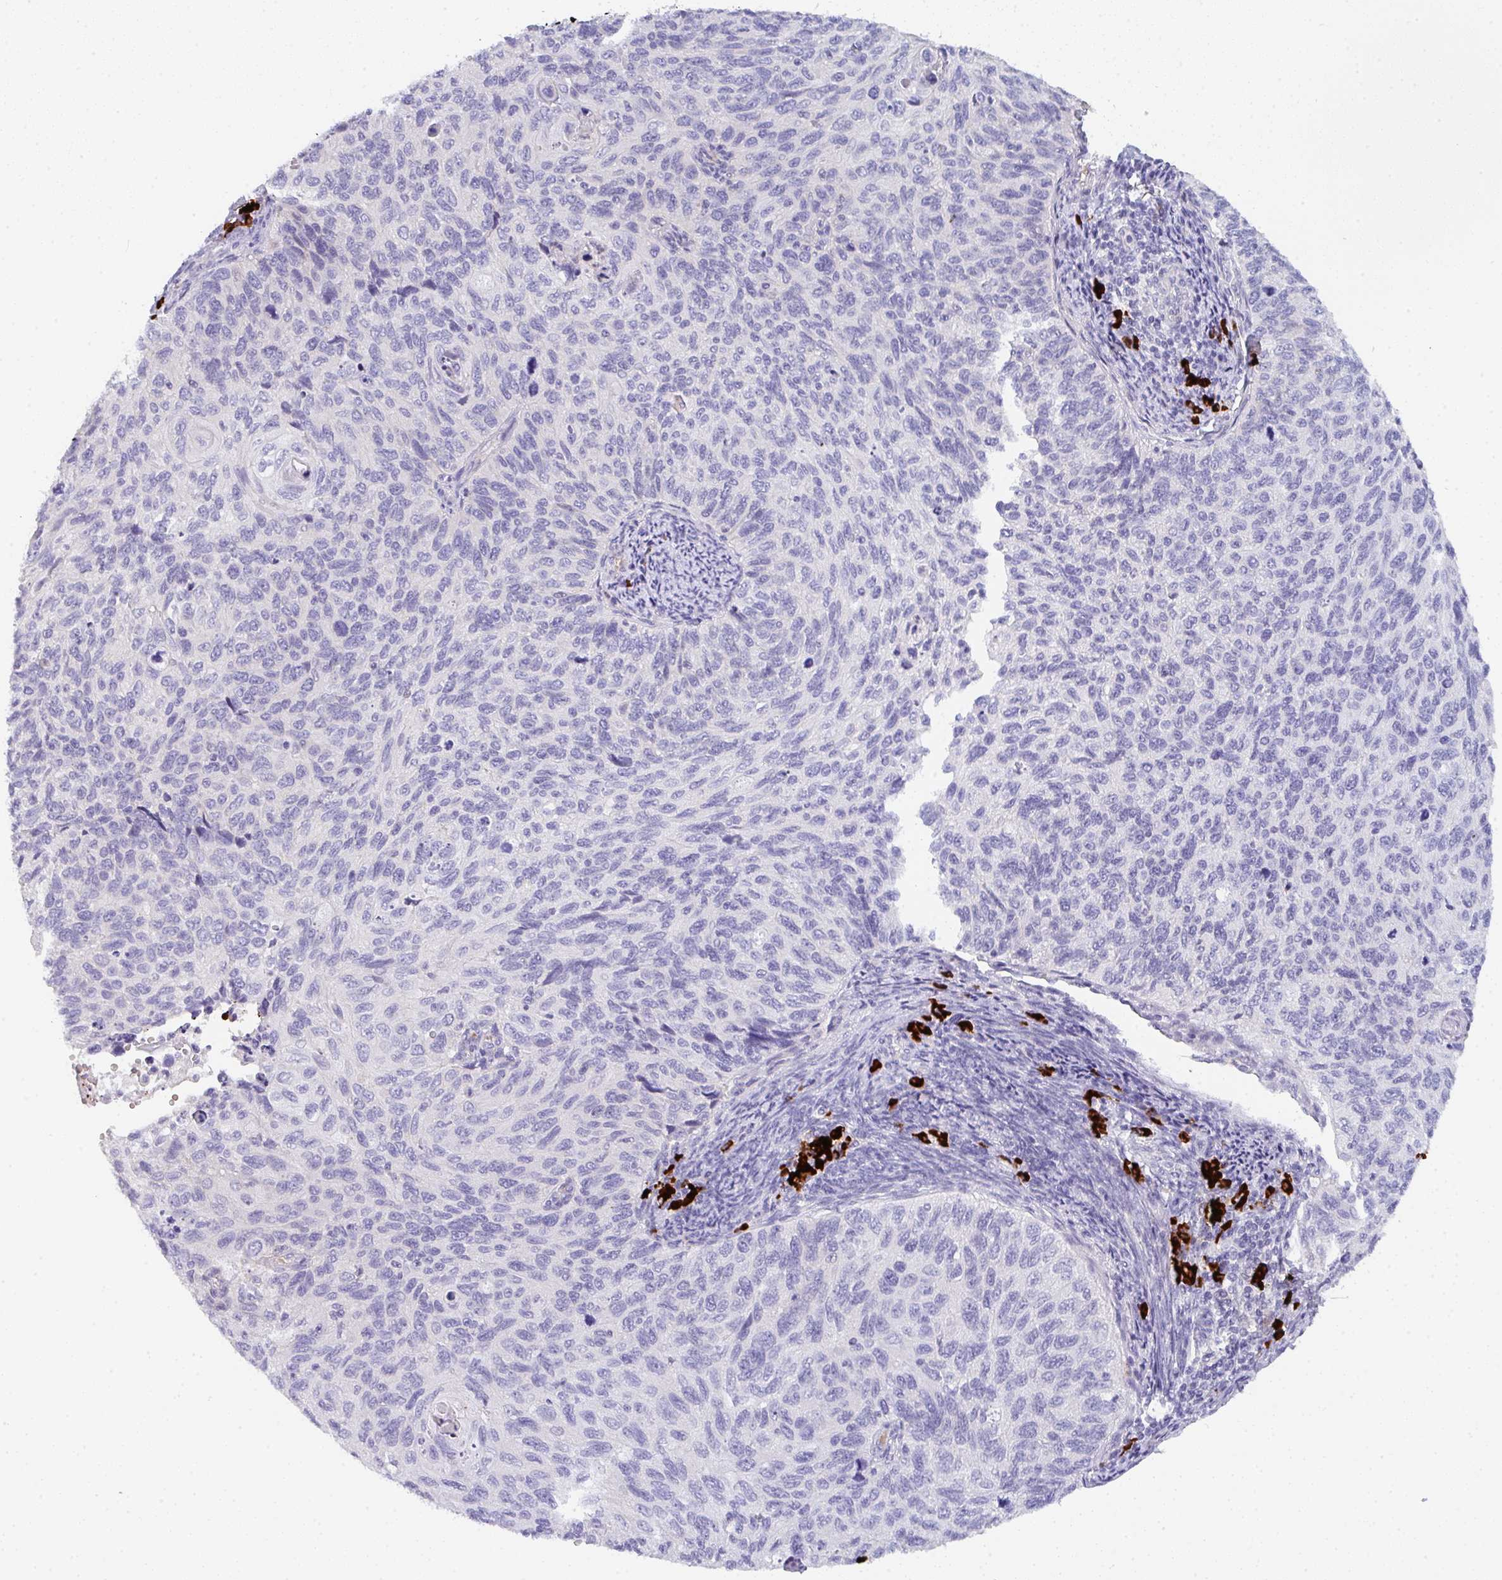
{"staining": {"intensity": "negative", "quantity": "none", "location": "none"}, "tissue": "cervical cancer", "cell_type": "Tumor cells", "image_type": "cancer", "snomed": [{"axis": "morphology", "description": "Squamous cell carcinoma, NOS"}, {"axis": "topography", "description": "Cervix"}], "caption": "Immunohistochemical staining of squamous cell carcinoma (cervical) reveals no significant staining in tumor cells.", "gene": "CACNA1S", "patient": {"sex": "female", "age": 70}}